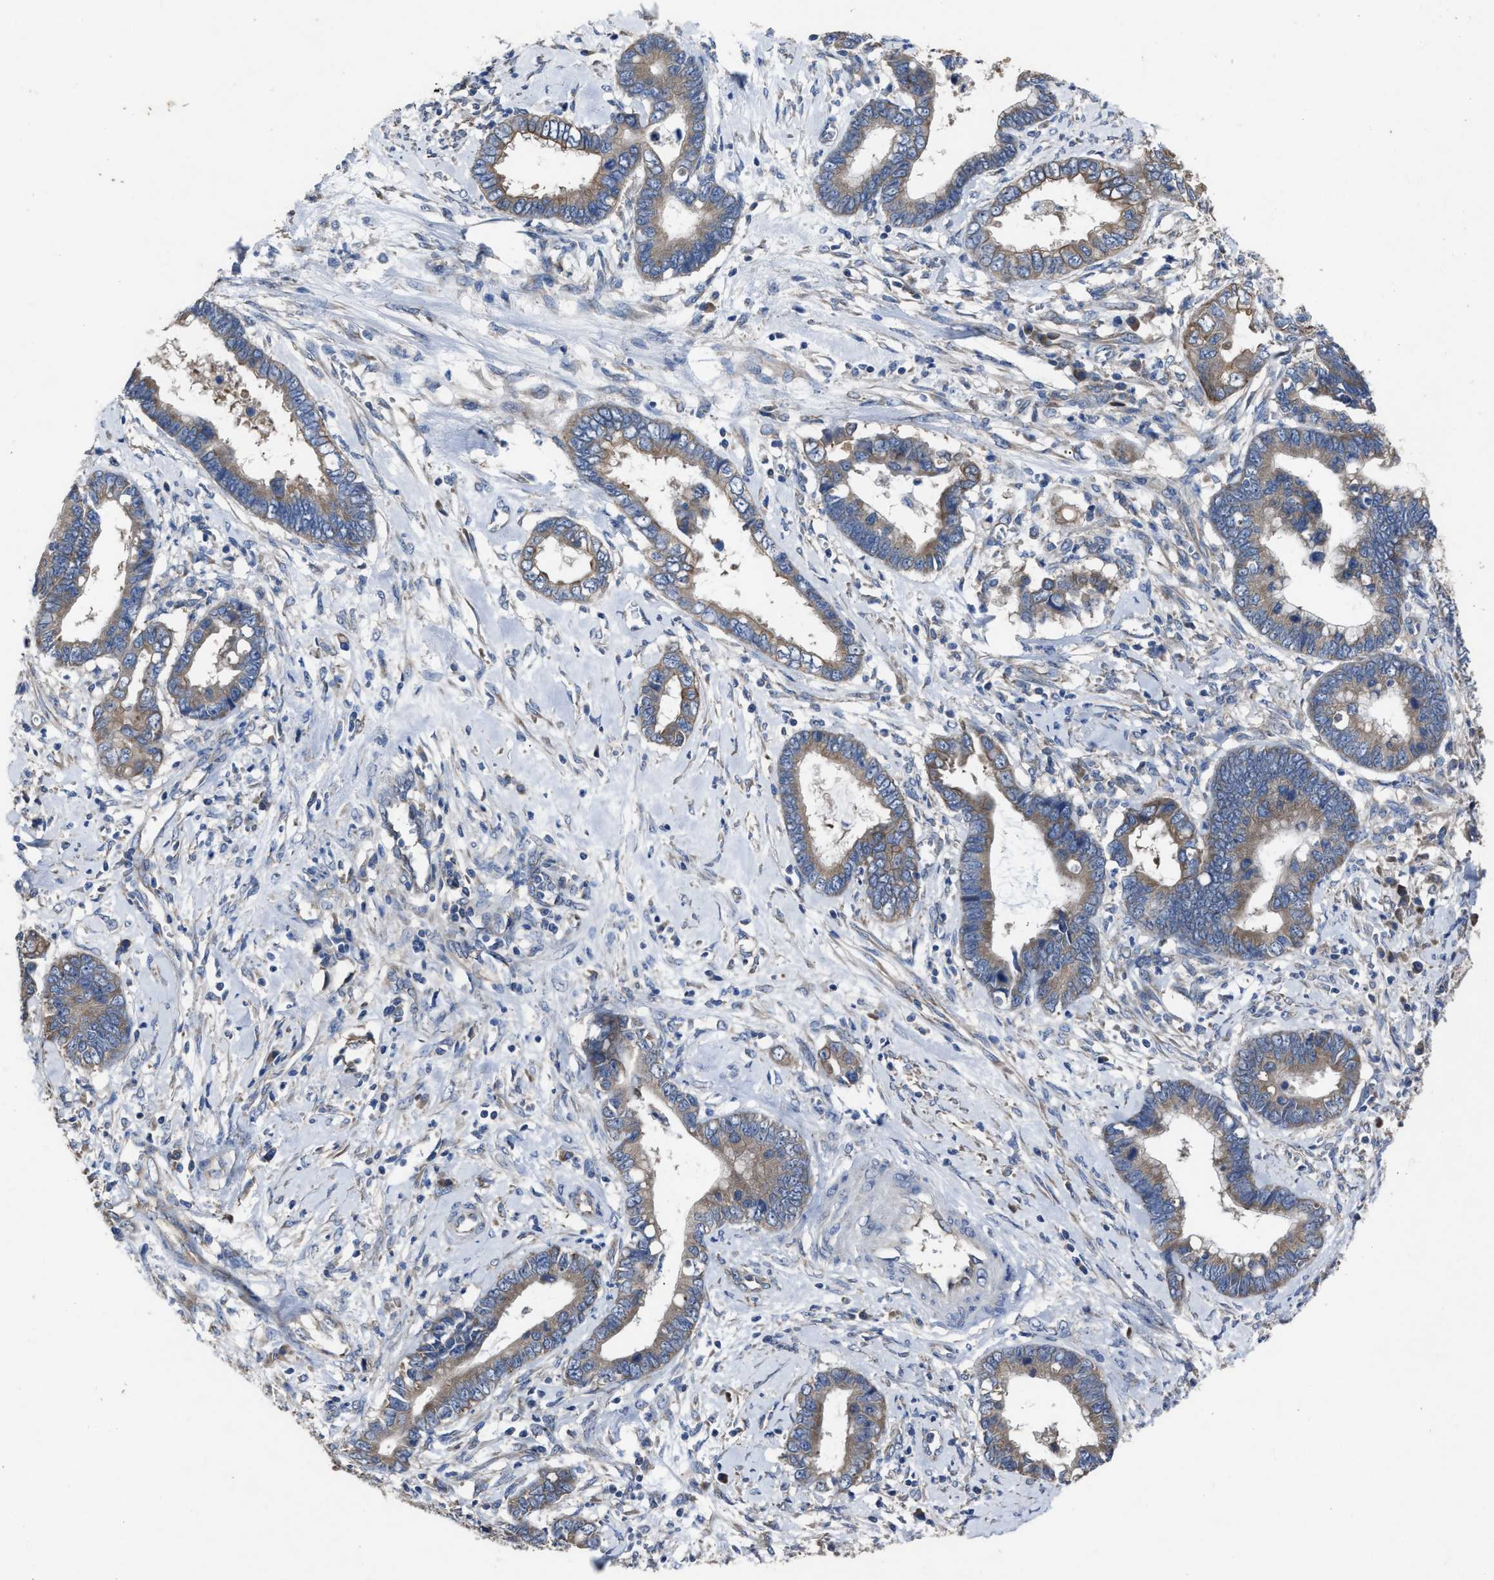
{"staining": {"intensity": "weak", "quantity": ">75%", "location": "cytoplasmic/membranous"}, "tissue": "cervical cancer", "cell_type": "Tumor cells", "image_type": "cancer", "snomed": [{"axis": "morphology", "description": "Adenocarcinoma, NOS"}, {"axis": "topography", "description": "Cervix"}], "caption": "A brown stain labels weak cytoplasmic/membranous expression of a protein in cervical adenocarcinoma tumor cells.", "gene": "UPF1", "patient": {"sex": "female", "age": 44}}